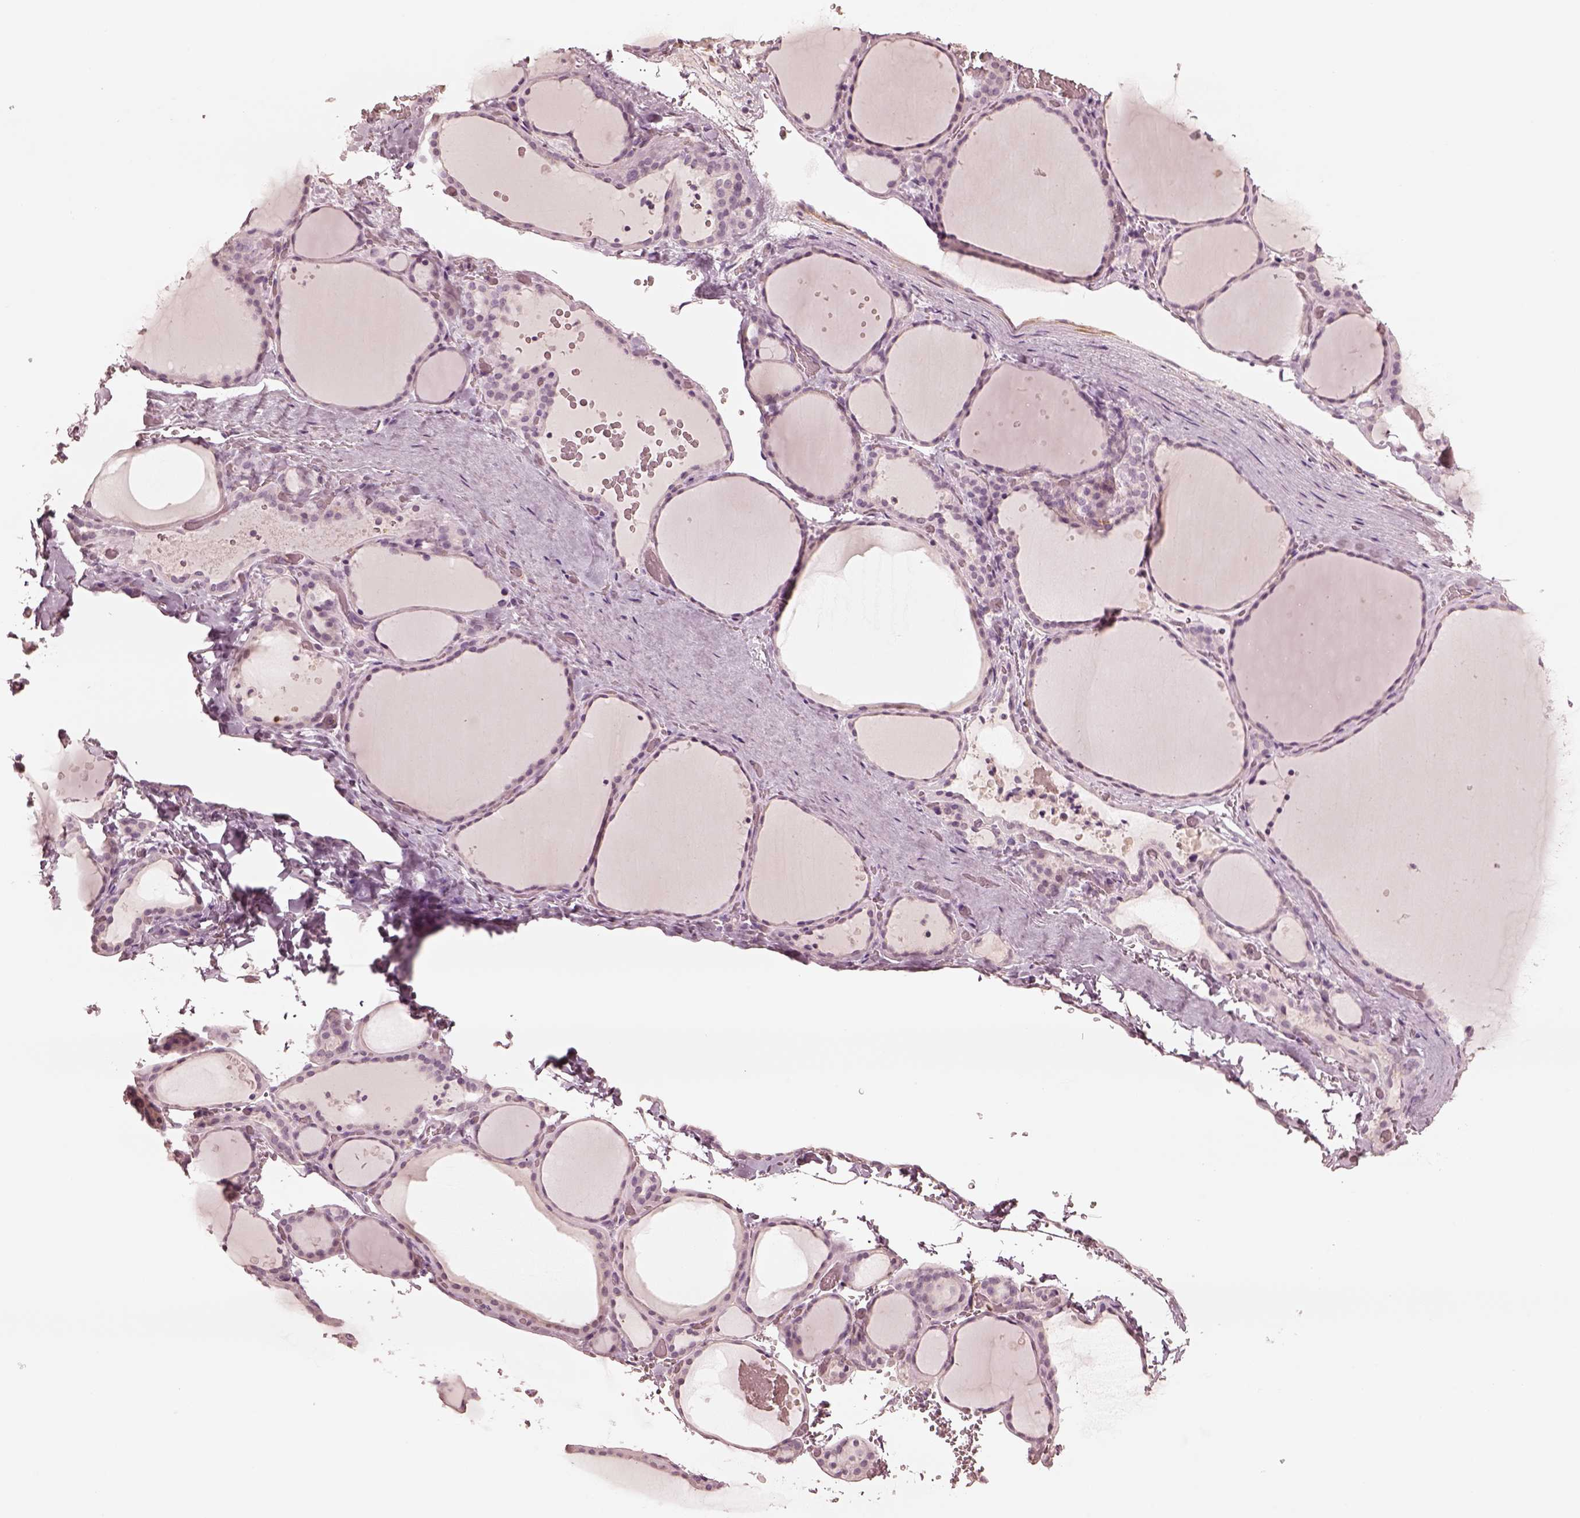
{"staining": {"intensity": "negative", "quantity": "none", "location": "none"}, "tissue": "thyroid gland", "cell_type": "Glandular cells", "image_type": "normal", "snomed": [{"axis": "morphology", "description": "Normal tissue, NOS"}, {"axis": "topography", "description": "Thyroid gland"}], "caption": "IHC of benign thyroid gland reveals no staining in glandular cells.", "gene": "DNAAF9", "patient": {"sex": "female", "age": 36}}